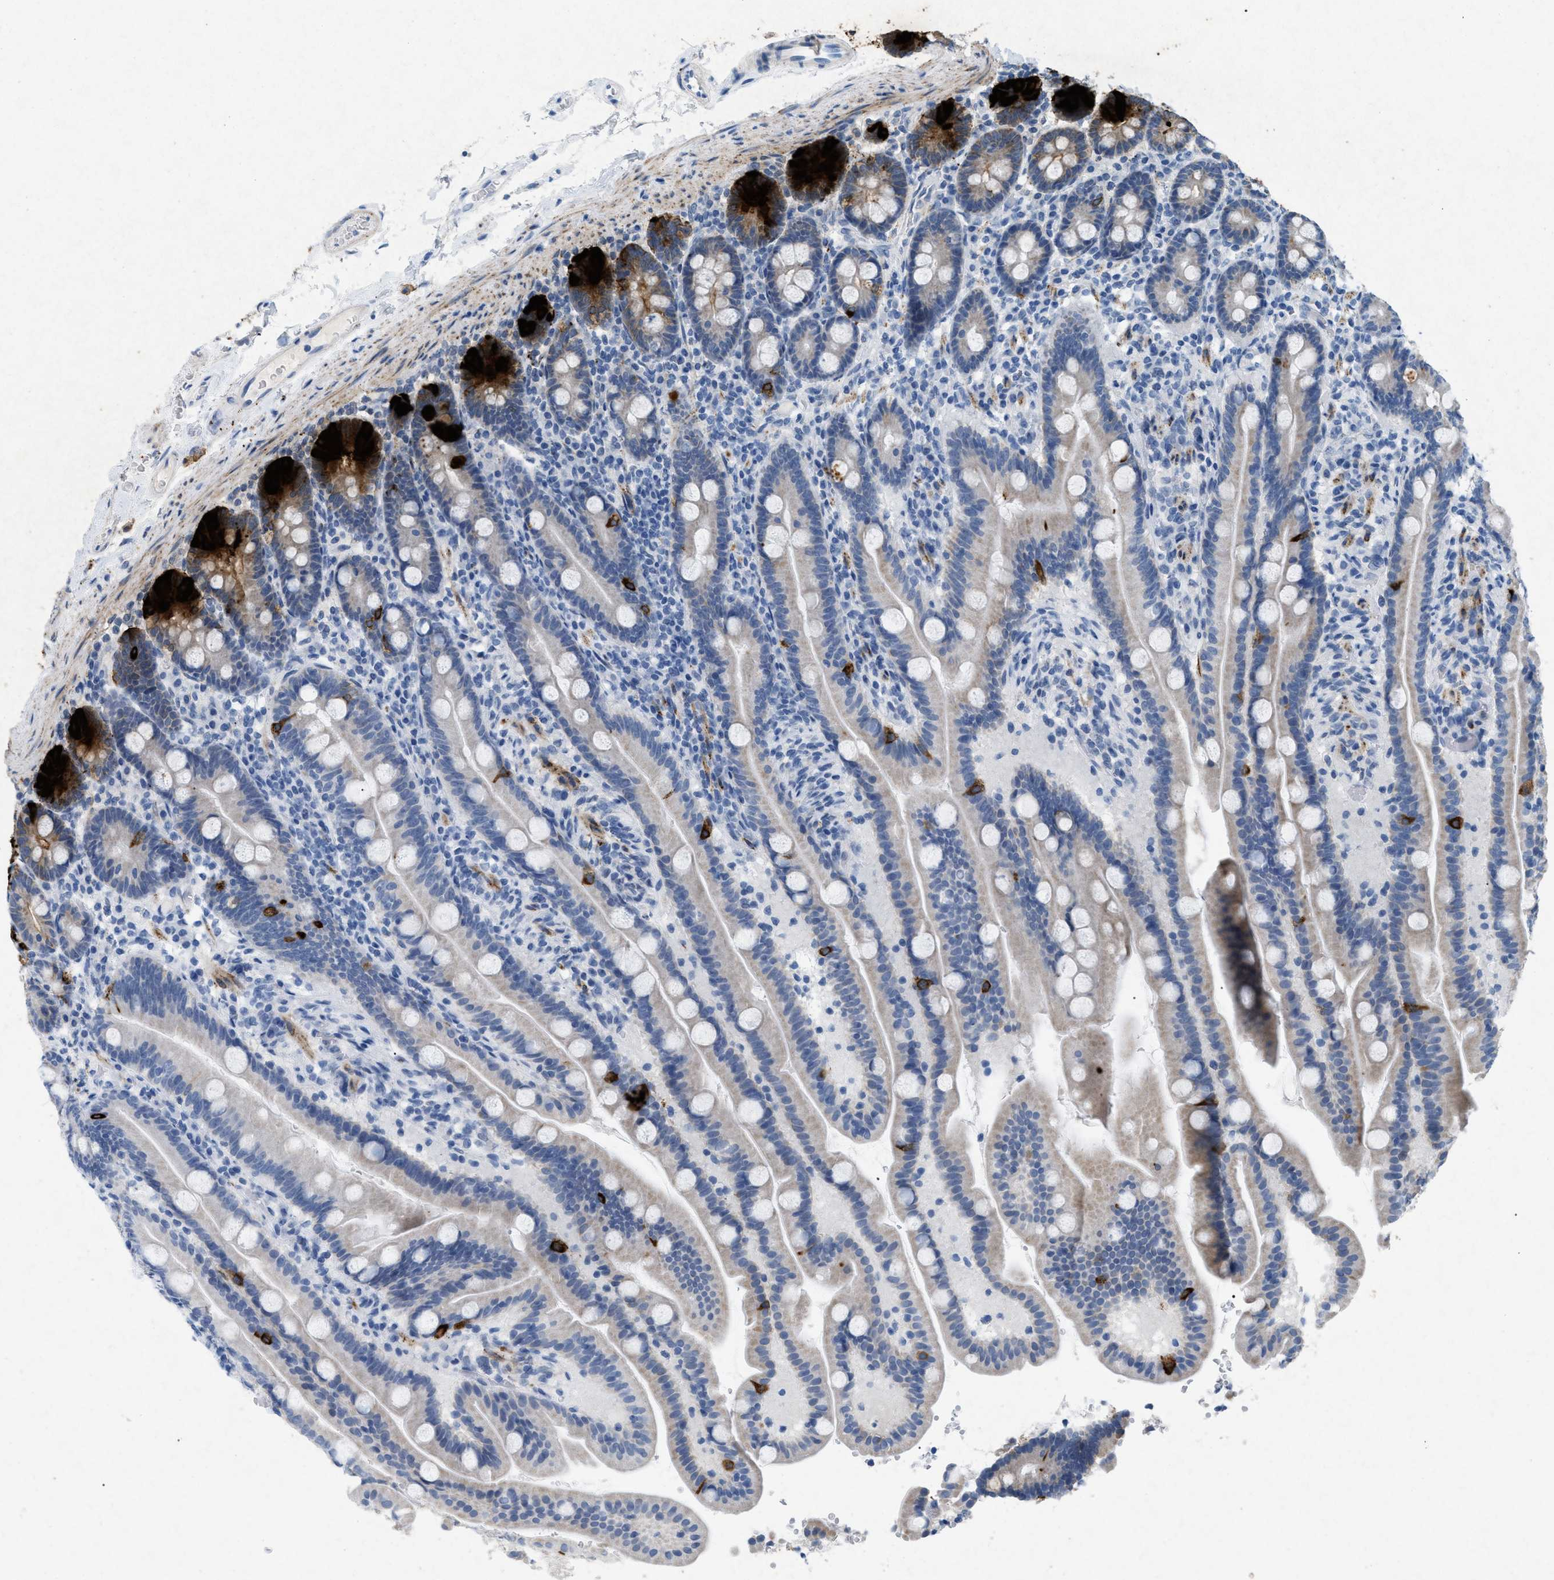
{"staining": {"intensity": "strong", "quantity": "<25%", "location": "cytoplasmic/membranous"}, "tissue": "duodenum", "cell_type": "Glandular cells", "image_type": "normal", "snomed": [{"axis": "morphology", "description": "Normal tissue, NOS"}, {"axis": "topography", "description": "Duodenum"}], "caption": "Benign duodenum was stained to show a protein in brown. There is medium levels of strong cytoplasmic/membranous expression in about <25% of glandular cells.", "gene": "TASOR", "patient": {"sex": "male", "age": 54}}